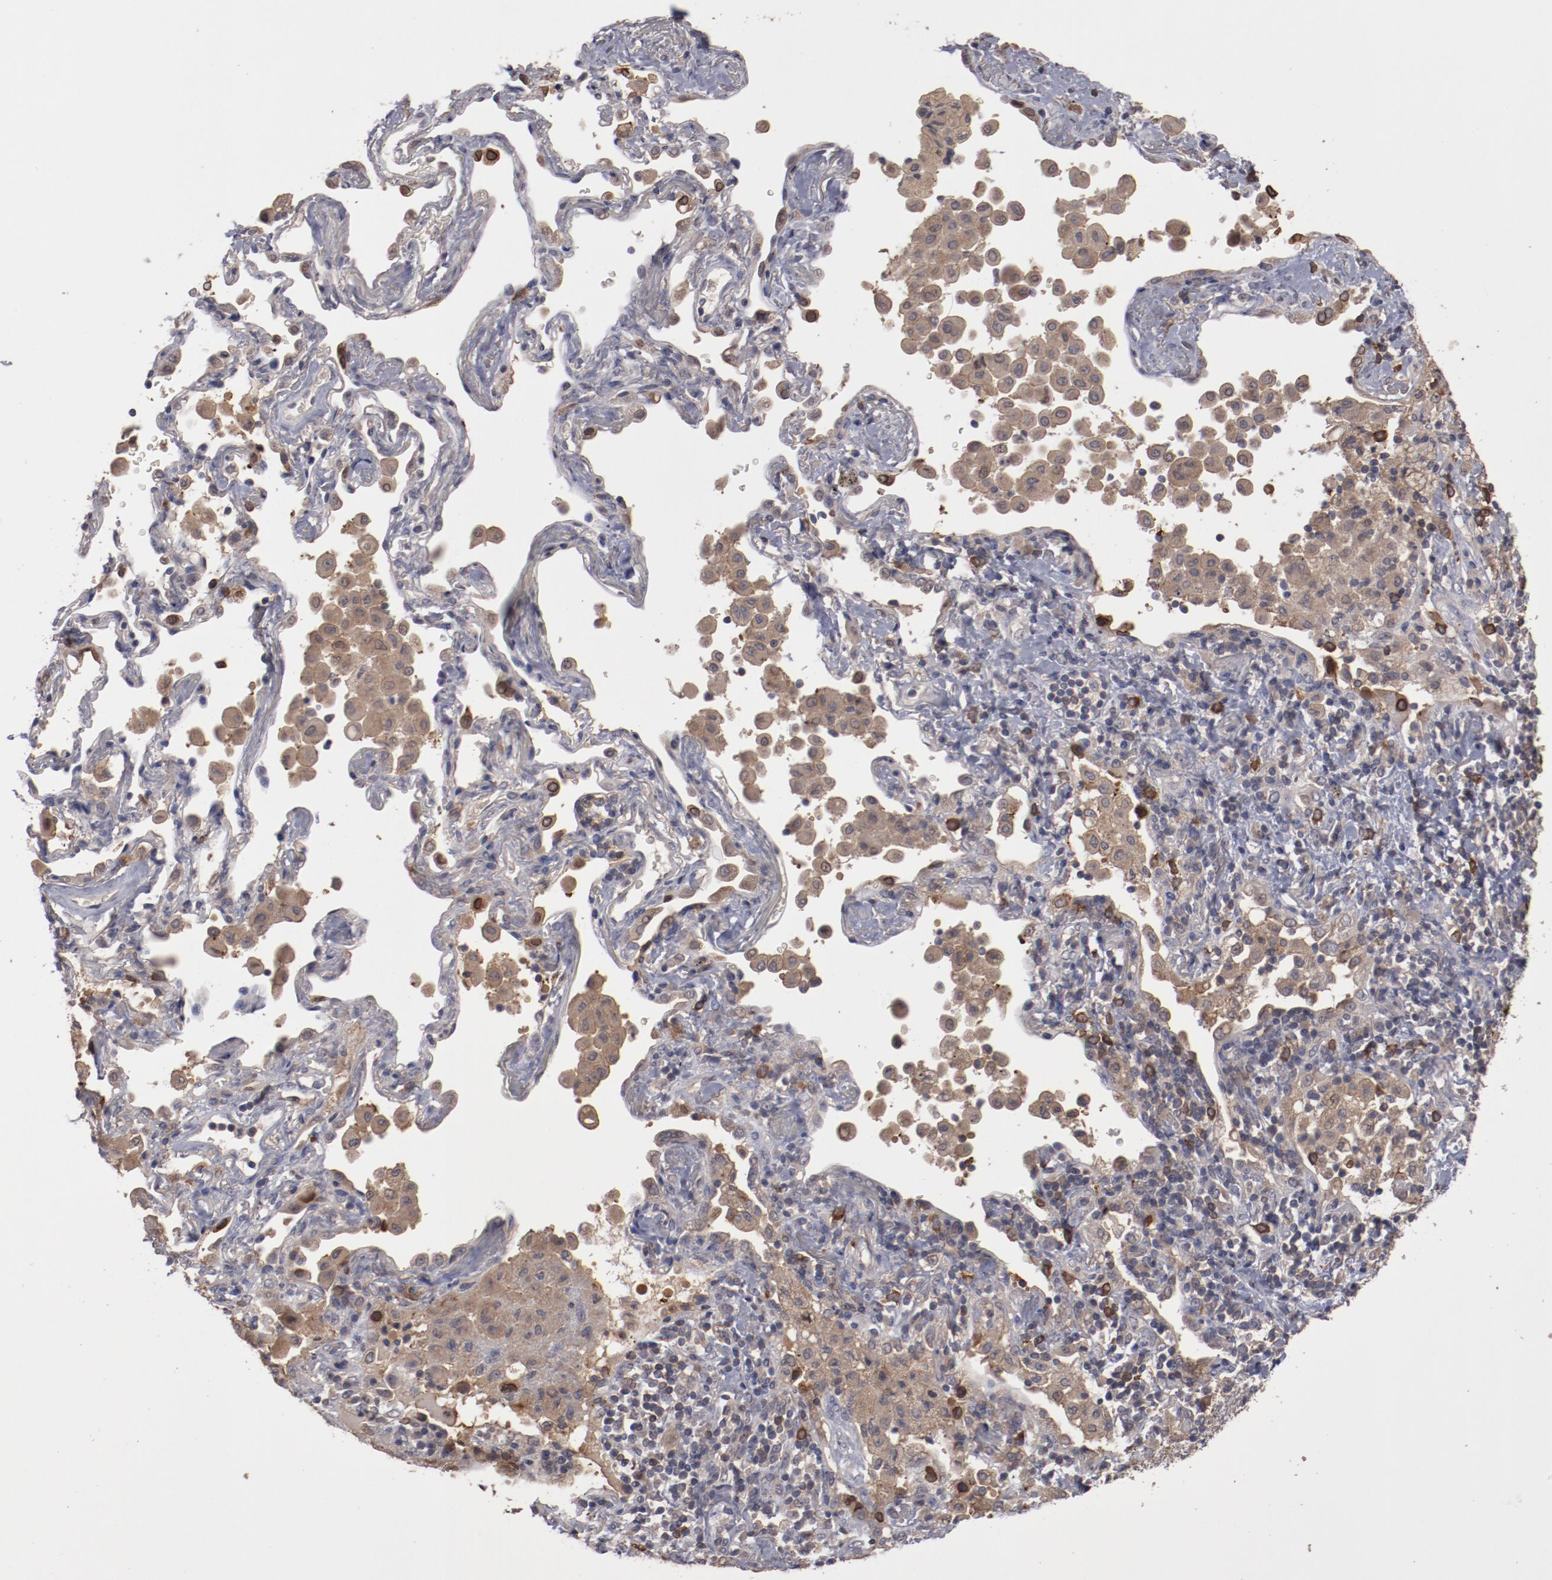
{"staining": {"intensity": "moderate", "quantity": ">75%", "location": "cytoplasmic/membranous"}, "tissue": "lung cancer", "cell_type": "Tumor cells", "image_type": "cancer", "snomed": [{"axis": "morphology", "description": "Squamous cell carcinoma, NOS"}, {"axis": "topography", "description": "Lung"}], "caption": "Lung cancer stained for a protein (brown) reveals moderate cytoplasmic/membranous positive positivity in approximately >75% of tumor cells.", "gene": "LRRC75B", "patient": {"sex": "female", "age": 67}}